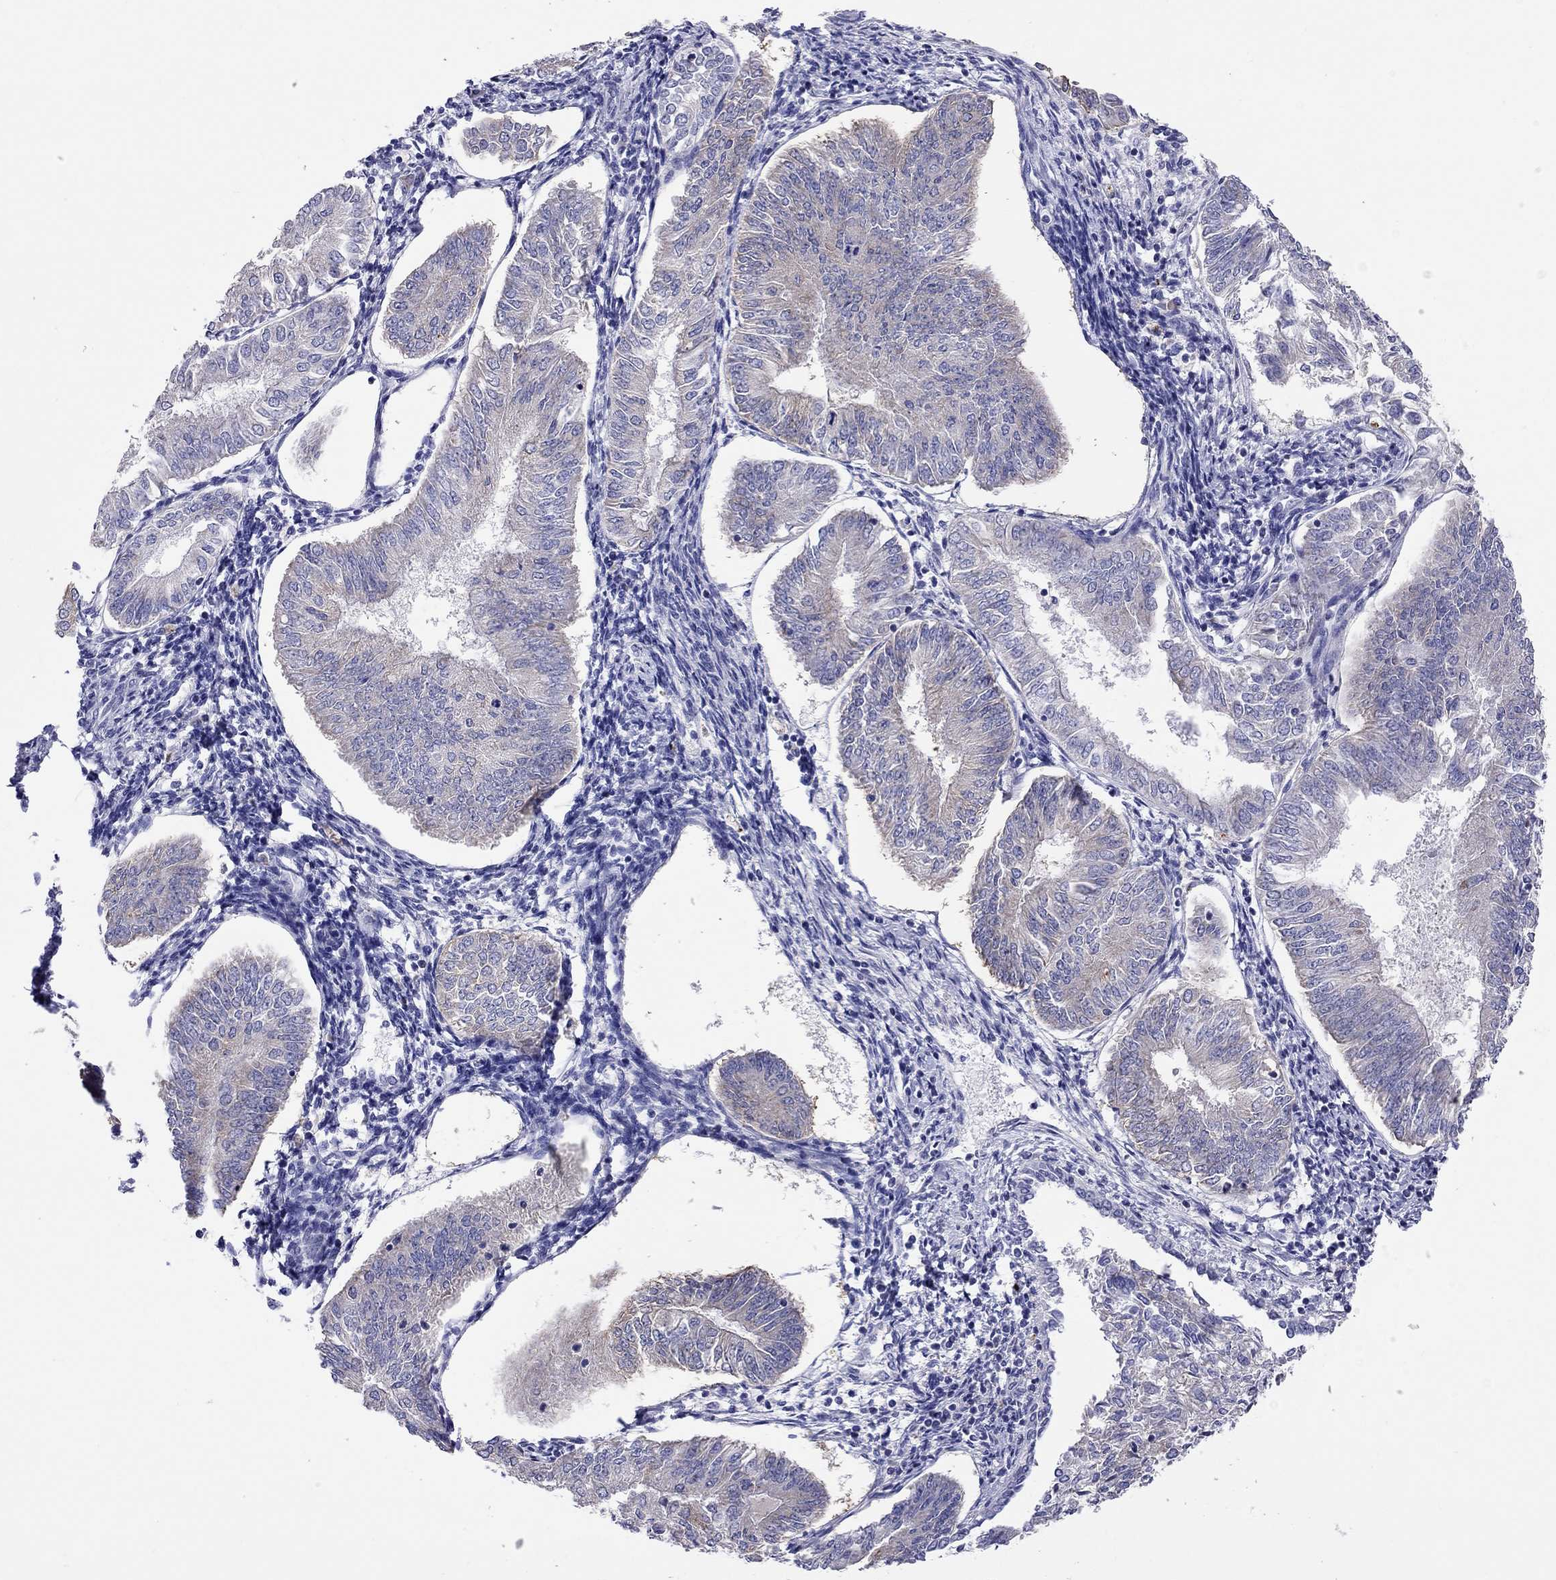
{"staining": {"intensity": "negative", "quantity": "none", "location": "none"}, "tissue": "endometrial cancer", "cell_type": "Tumor cells", "image_type": "cancer", "snomed": [{"axis": "morphology", "description": "Adenocarcinoma, NOS"}, {"axis": "topography", "description": "Endometrium"}], "caption": "Tumor cells show no significant protein staining in endometrial cancer. (DAB IHC visualized using brightfield microscopy, high magnification).", "gene": "COL9A1", "patient": {"sex": "female", "age": 58}}